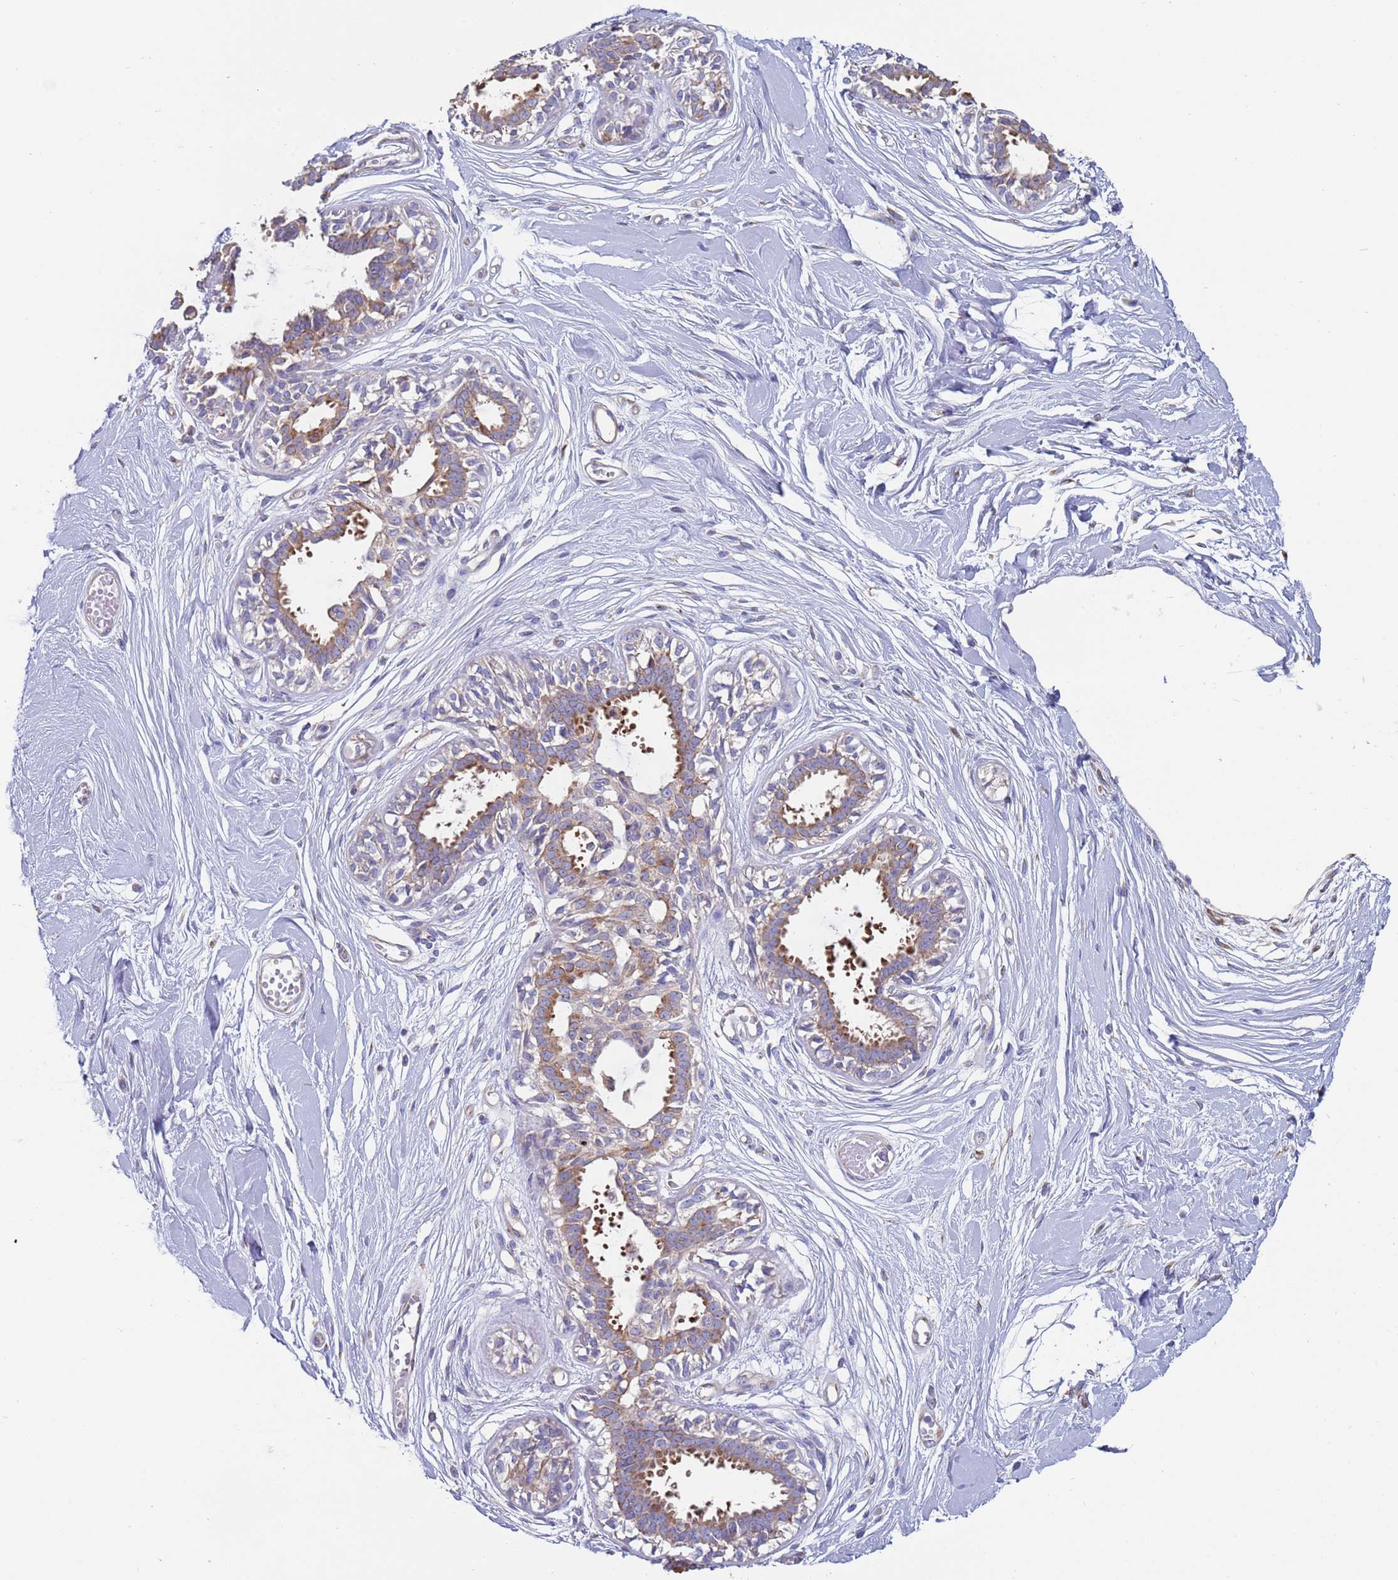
{"staining": {"intensity": "negative", "quantity": "none", "location": "none"}, "tissue": "breast", "cell_type": "Adipocytes", "image_type": "normal", "snomed": [{"axis": "morphology", "description": "Normal tissue, NOS"}, {"axis": "topography", "description": "Breast"}], "caption": "DAB immunohistochemical staining of unremarkable human breast exhibits no significant staining in adipocytes.", "gene": "ENSG00000286098", "patient": {"sex": "female", "age": 45}}